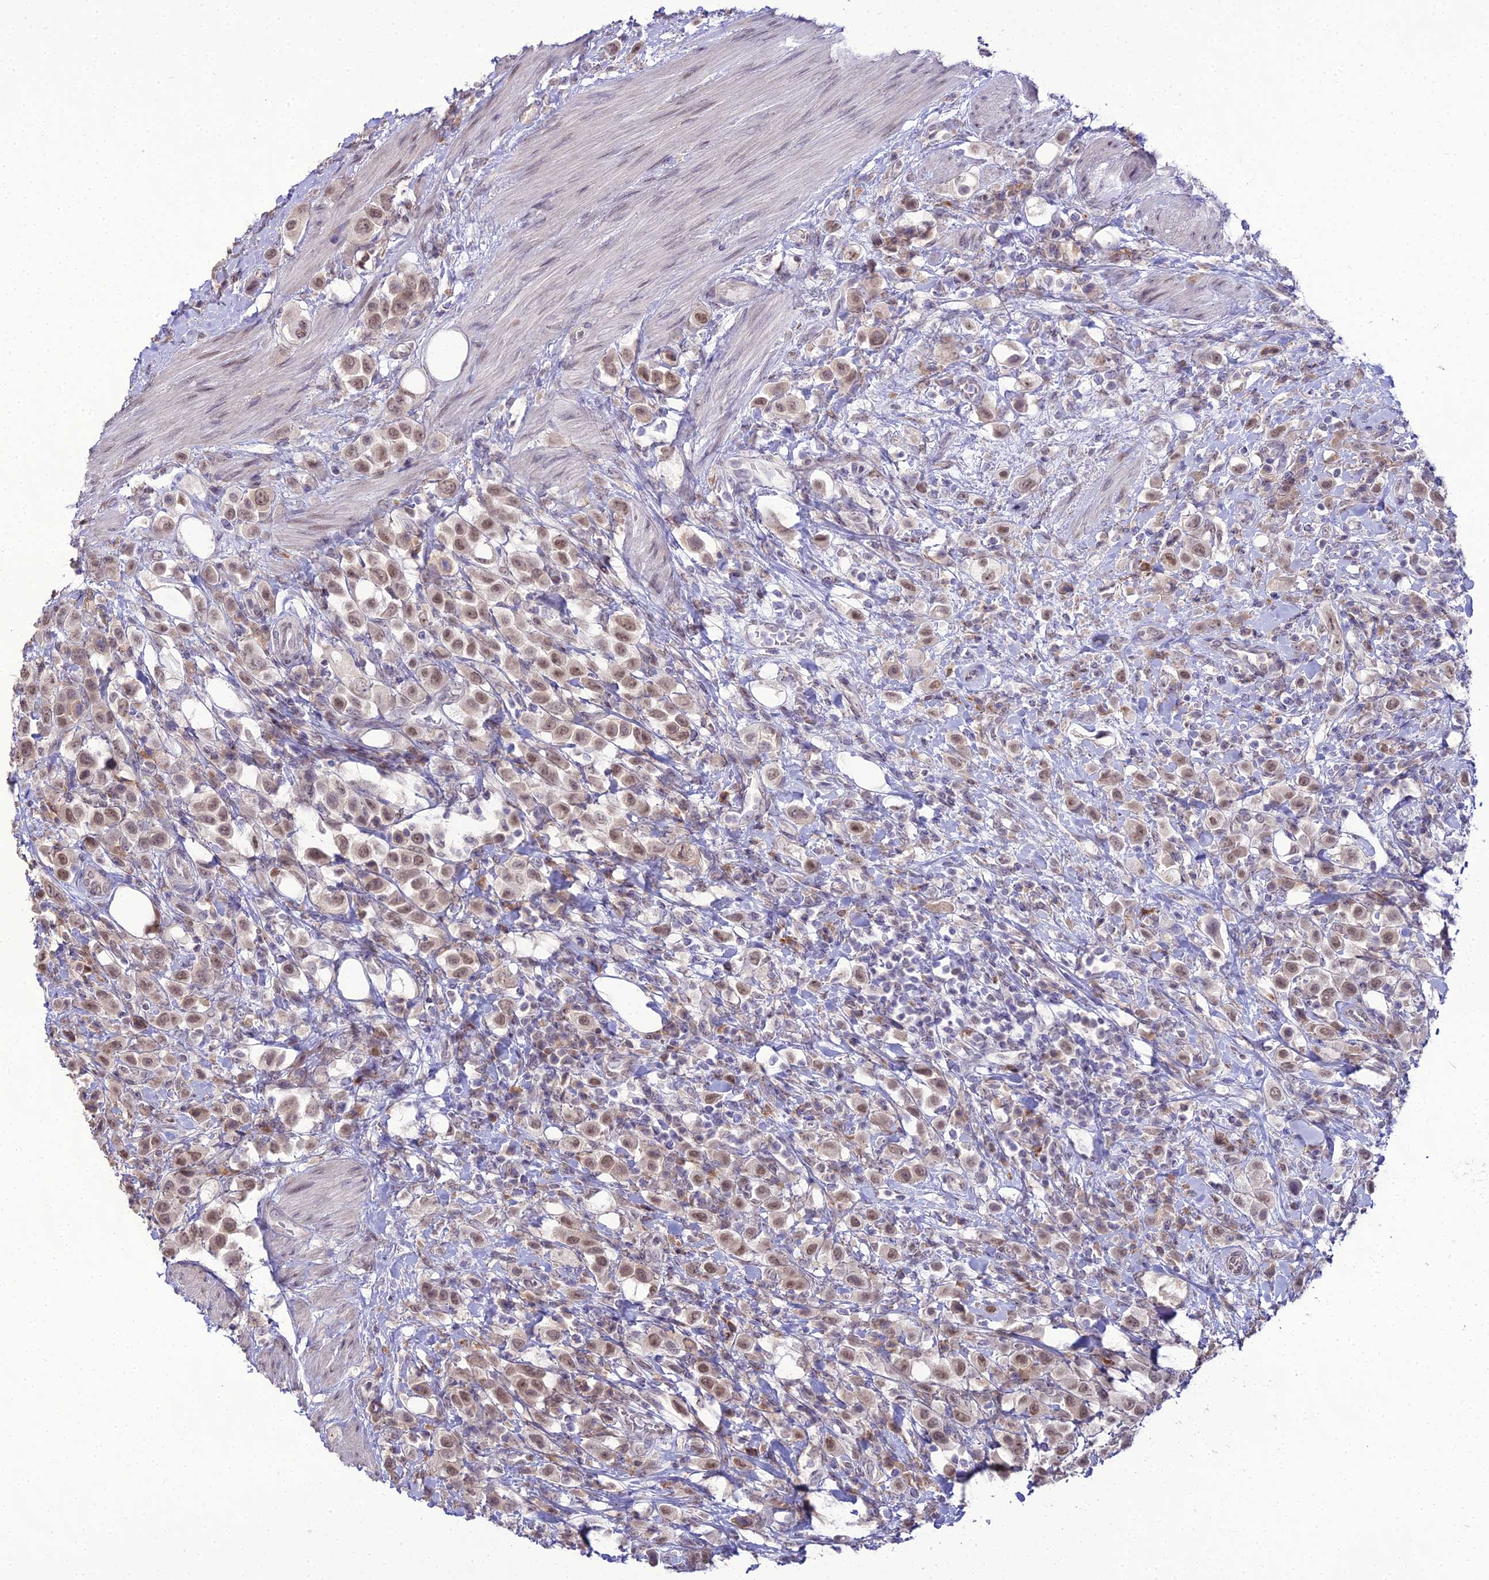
{"staining": {"intensity": "moderate", "quantity": ">75%", "location": "nuclear"}, "tissue": "urothelial cancer", "cell_type": "Tumor cells", "image_type": "cancer", "snomed": [{"axis": "morphology", "description": "Urothelial carcinoma, High grade"}, {"axis": "topography", "description": "Urinary bladder"}], "caption": "High-power microscopy captured an immunohistochemistry image of urothelial cancer, revealing moderate nuclear expression in approximately >75% of tumor cells. Using DAB (brown) and hematoxylin (blue) stains, captured at high magnification using brightfield microscopy.", "gene": "TROAP", "patient": {"sex": "male", "age": 50}}